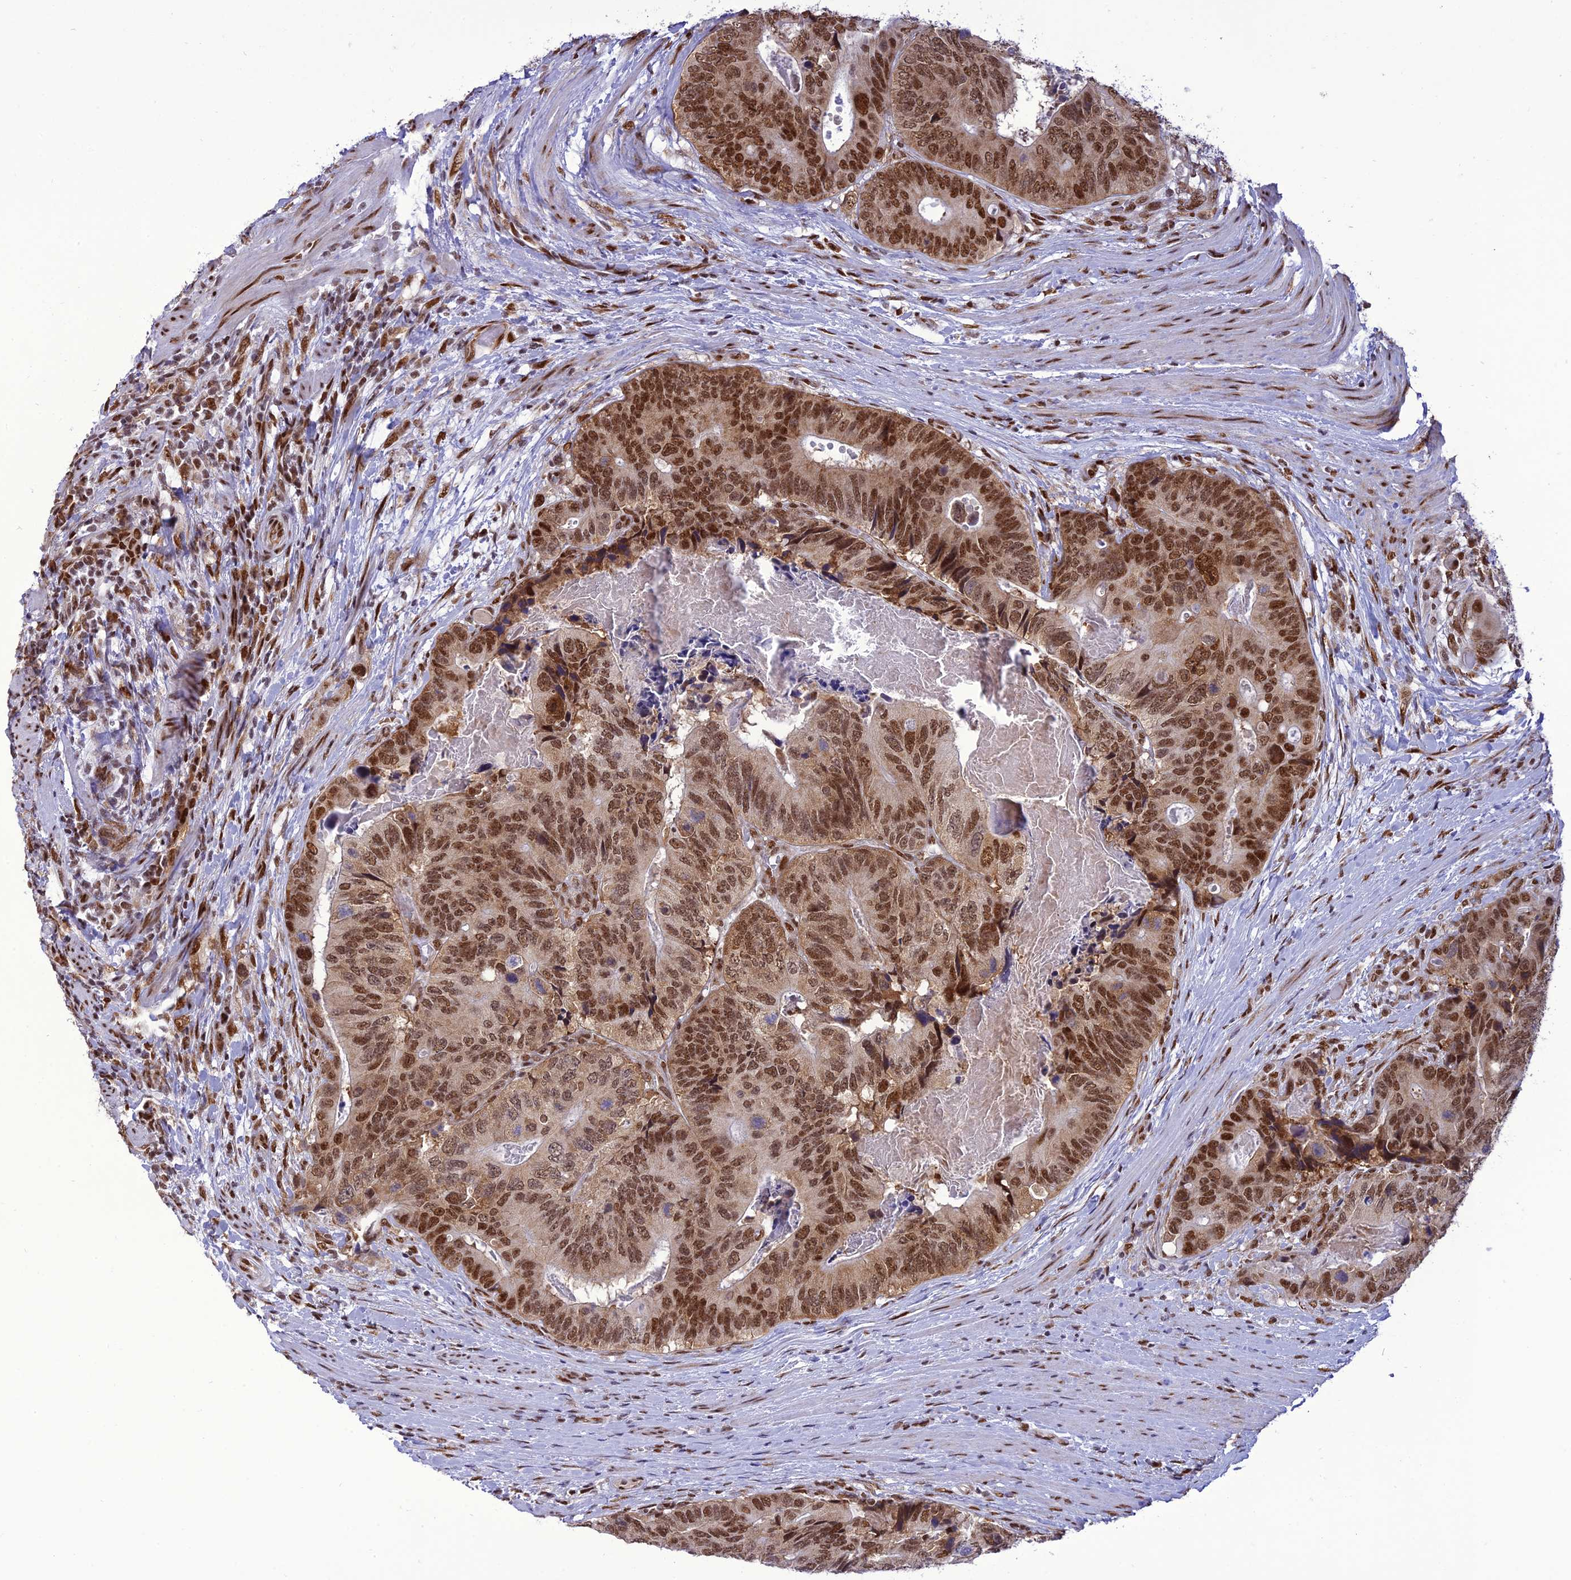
{"staining": {"intensity": "strong", "quantity": ">75%", "location": "nuclear"}, "tissue": "colorectal cancer", "cell_type": "Tumor cells", "image_type": "cancer", "snomed": [{"axis": "morphology", "description": "Adenocarcinoma, NOS"}, {"axis": "topography", "description": "Colon"}], "caption": "This micrograph exhibits colorectal cancer stained with immunohistochemistry (IHC) to label a protein in brown. The nuclear of tumor cells show strong positivity for the protein. Nuclei are counter-stained blue.", "gene": "DDX1", "patient": {"sex": "male", "age": 84}}